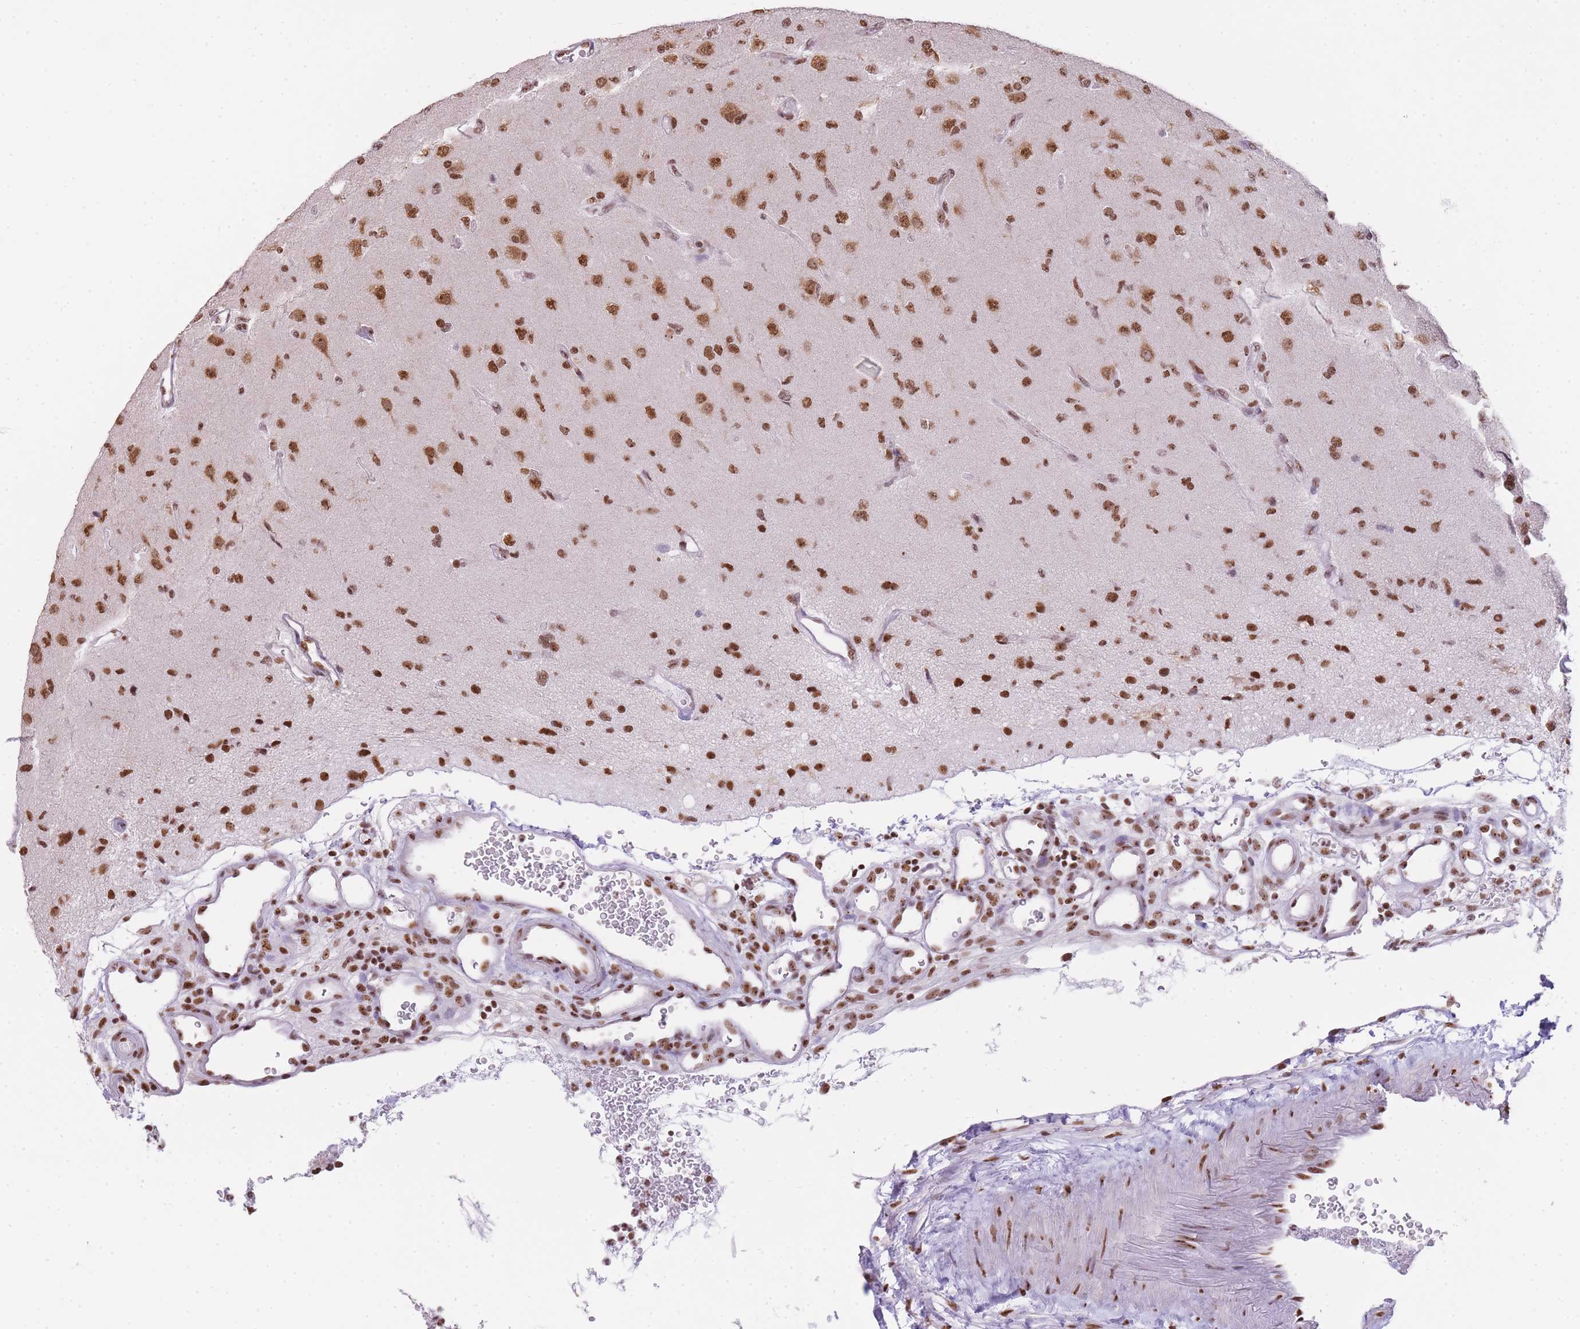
{"staining": {"intensity": "moderate", "quantity": ">75%", "location": "nuclear"}, "tissue": "glioma", "cell_type": "Tumor cells", "image_type": "cancer", "snomed": [{"axis": "morphology", "description": "Glioma, malignant, High grade"}, {"axis": "topography", "description": "Brain"}], "caption": "Human glioma stained with a protein marker reveals moderate staining in tumor cells.", "gene": "EVC2", "patient": {"sex": "male", "age": 77}}